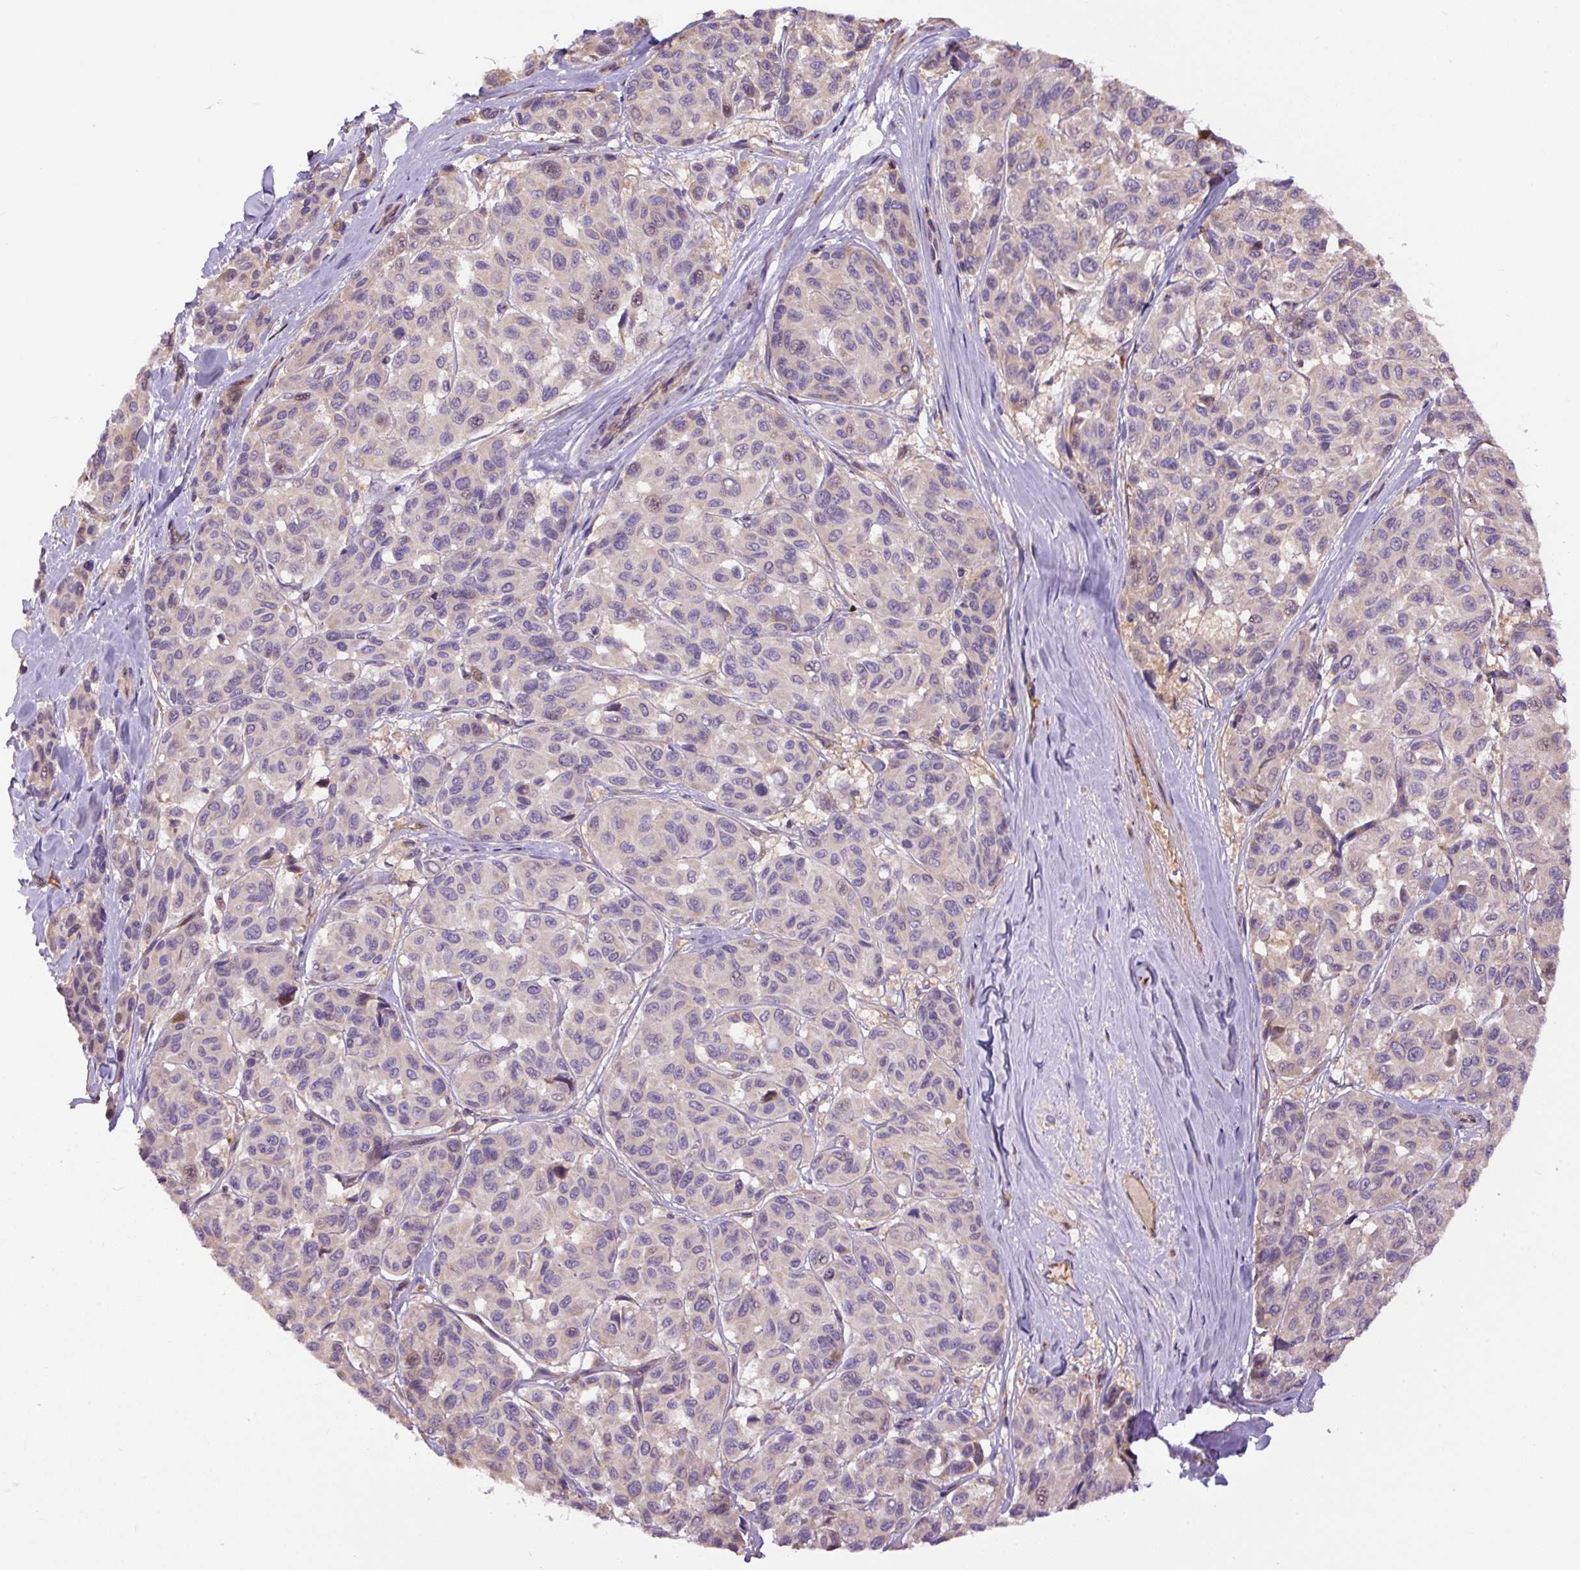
{"staining": {"intensity": "weak", "quantity": "<25%", "location": "cytoplasmic/membranous"}, "tissue": "melanoma", "cell_type": "Tumor cells", "image_type": "cancer", "snomed": [{"axis": "morphology", "description": "Malignant melanoma, NOS"}, {"axis": "topography", "description": "Skin"}], "caption": "Melanoma stained for a protein using IHC exhibits no expression tumor cells.", "gene": "PPME1", "patient": {"sex": "female", "age": 66}}